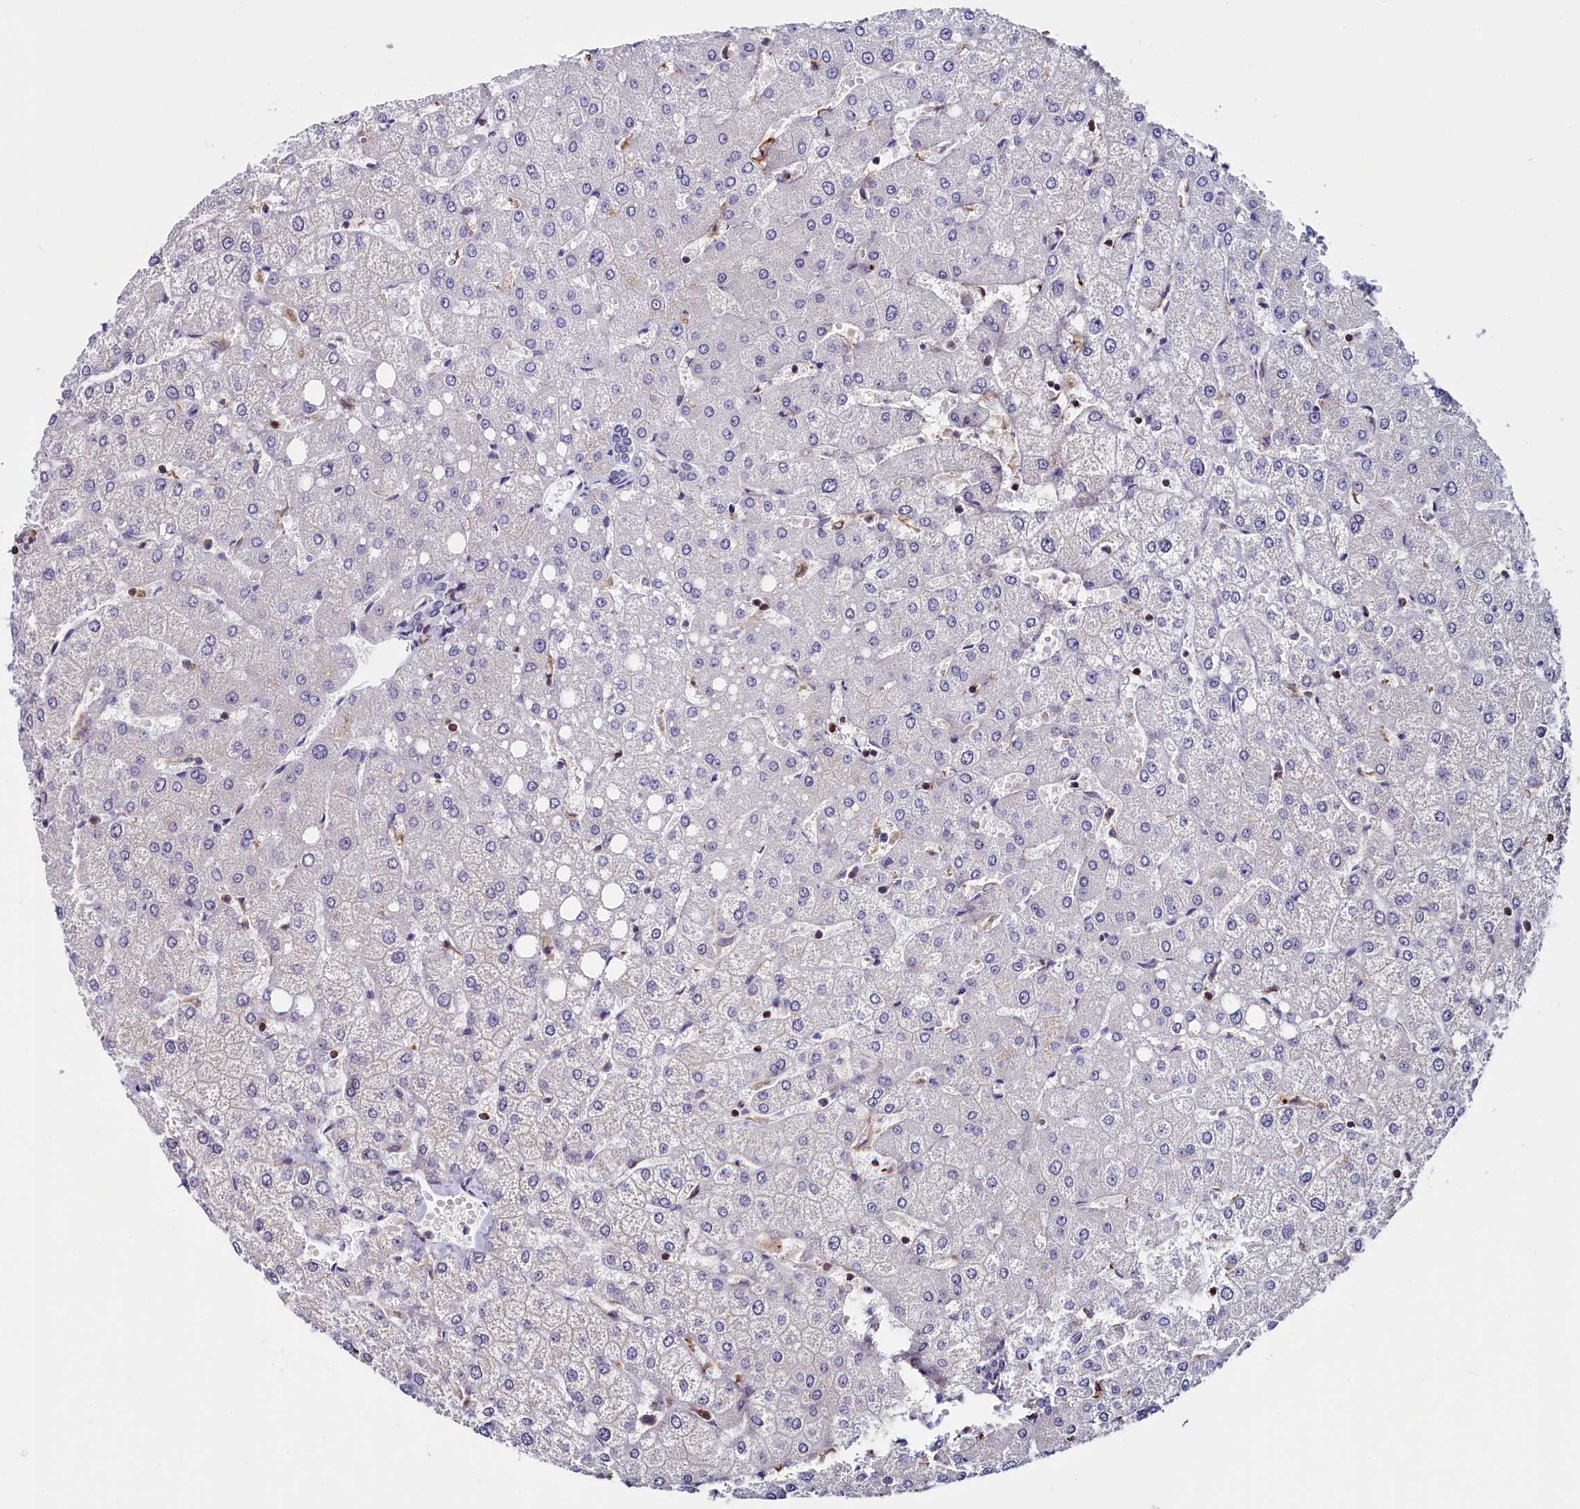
{"staining": {"intensity": "negative", "quantity": "none", "location": "none"}, "tissue": "liver", "cell_type": "Cholangiocytes", "image_type": "normal", "snomed": [{"axis": "morphology", "description": "Normal tissue, NOS"}, {"axis": "topography", "description": "Liver"}], "caption": "The micrograph exhibits no staining of cholangiocytes in benign liver. (DAB immunohistochemistry visualized using brightfield microscopy, high magnification).", "gene": "CIAPIN1", "patient": {"sex": "female", "age": 54}}